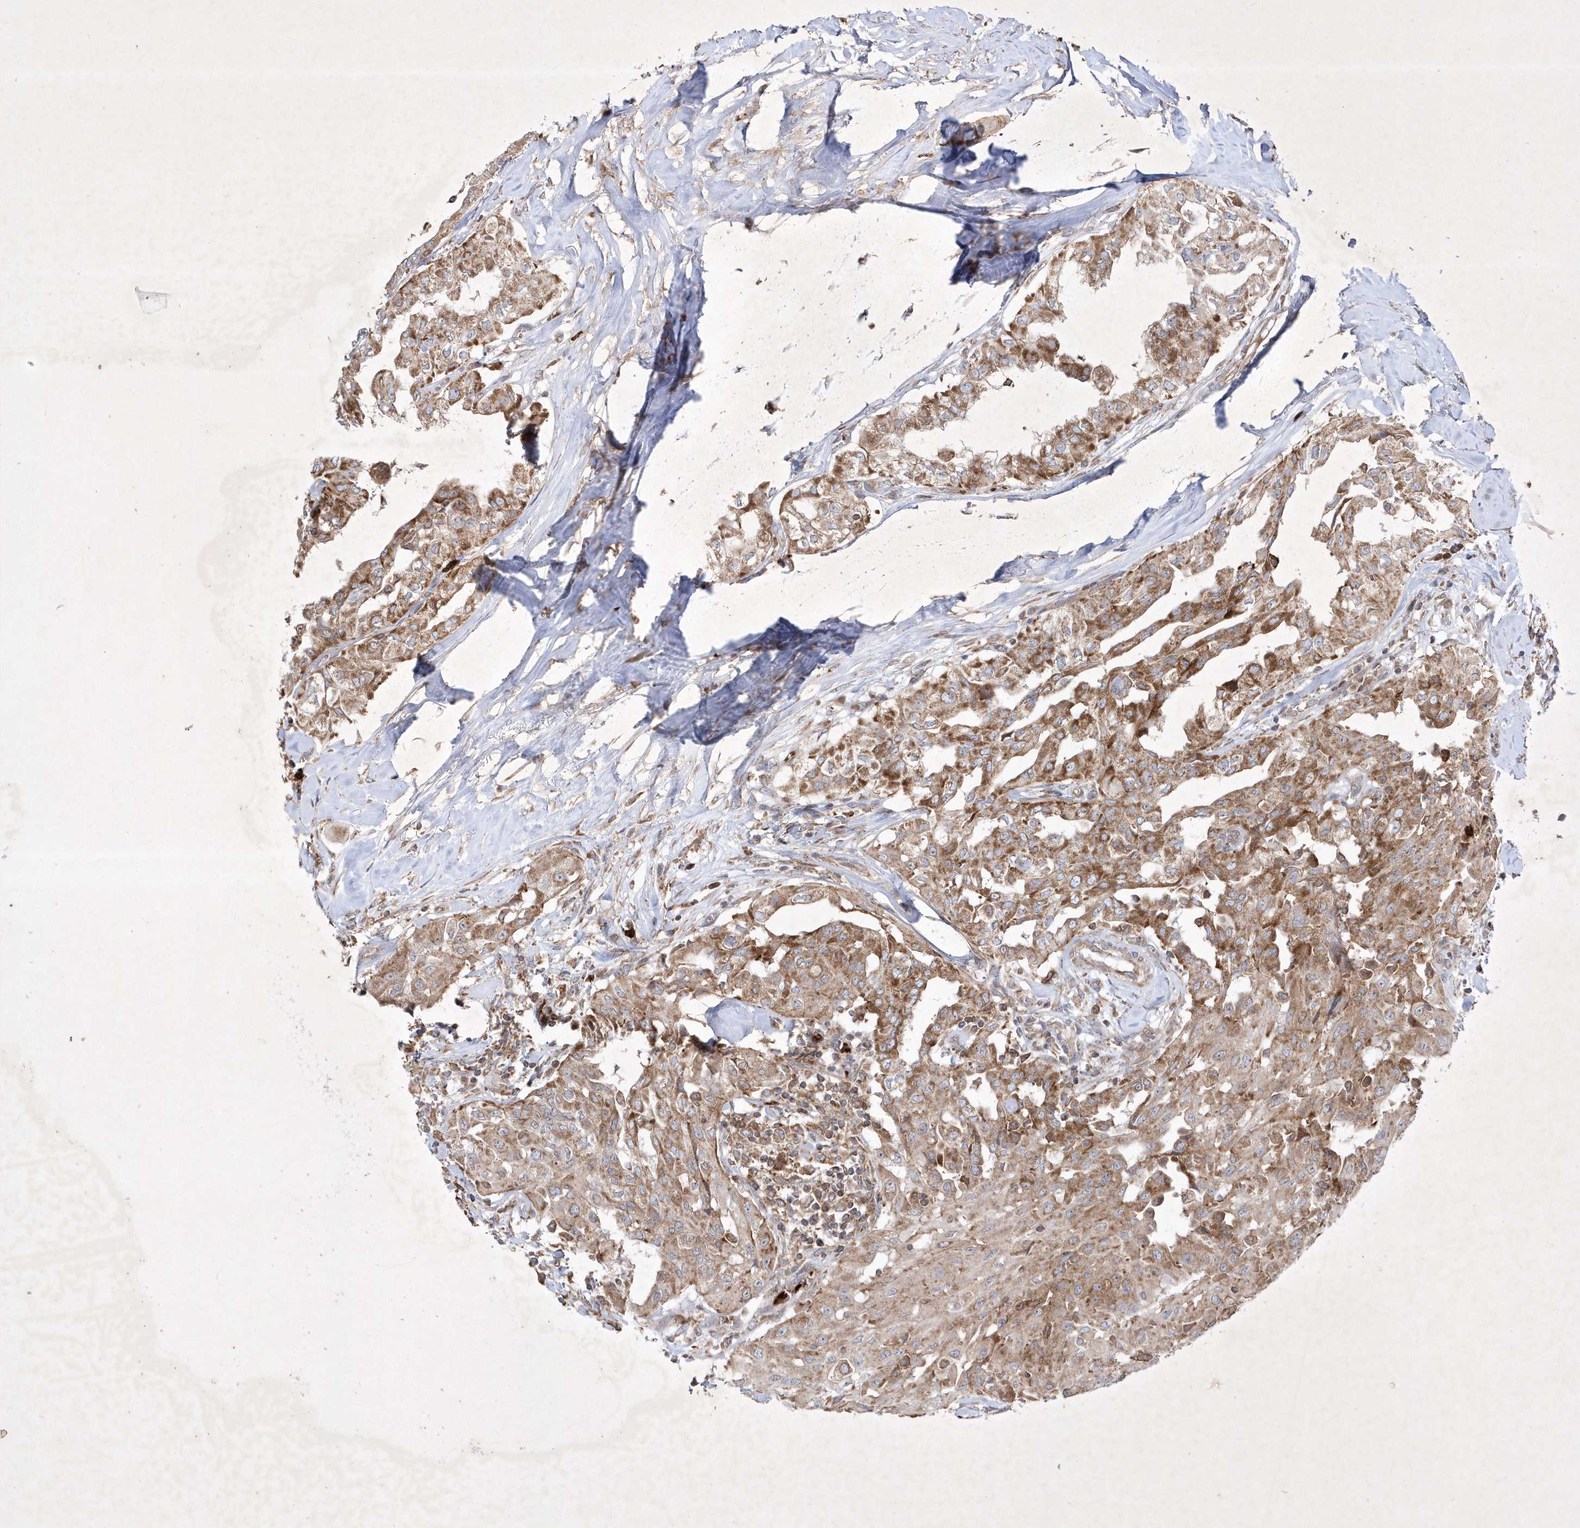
{"staining": {"intensity": "moderate", "quantity": ">75%", "location": "cytoplasmic/membranous"}, "tissue": "thyroid cancer", "cell_type": "Tumor cells", "image_type": "cancer", "snomed": [{"axis": "morphology", "description": "Papillary adenocarcinoma, NOS"}, {"axis": "topography", "description": "Thyroid gland"}], "caption": "The micrograph shows staining of thyroid cancer (papillary adenocarcinoma), revealing moderate cytoplasmic/membranous protein positivity (brown color) within tumor cells.", "gene": "OPA1", "patient": {"sex": "female", "age": 59}}